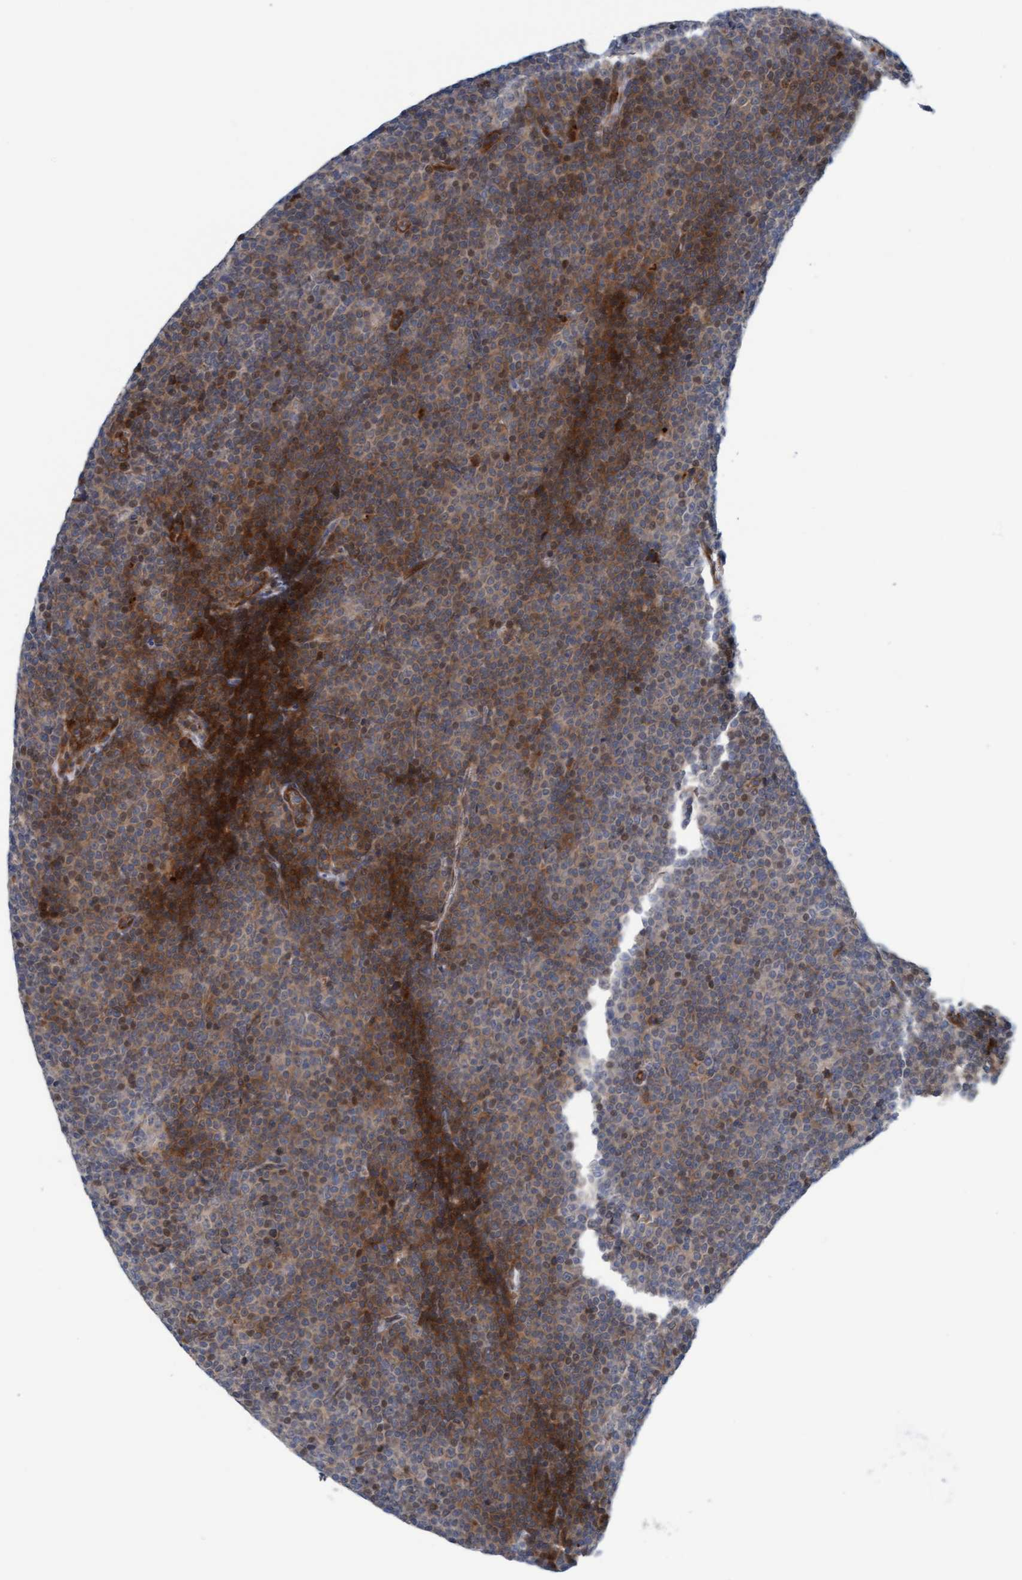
{"staining": {"intensity": "strong", "quantity": "25%-75%", "location": "cytoplasmic/membranous"}, "tissue": "lymphoma", "cell_type": "Tumor cells", "image_type": "cancer", "snomed": [{"axis": "morphology", "description": "Malignant lymphoma, non-Hodgkin's type, Low grade"}, {"axis": "topography", "description": "Lymph node"}], "caption": "Human low-grade malignant lymphoma, non-Hodgkin's type stained with a brown dye exhibits strong cytoplasmic/membranous positive positivity in approximately 25%-75% of tumor cells.", "gene": "EIF4EBP1", "patient": {"sex": "female", "age": 67}}